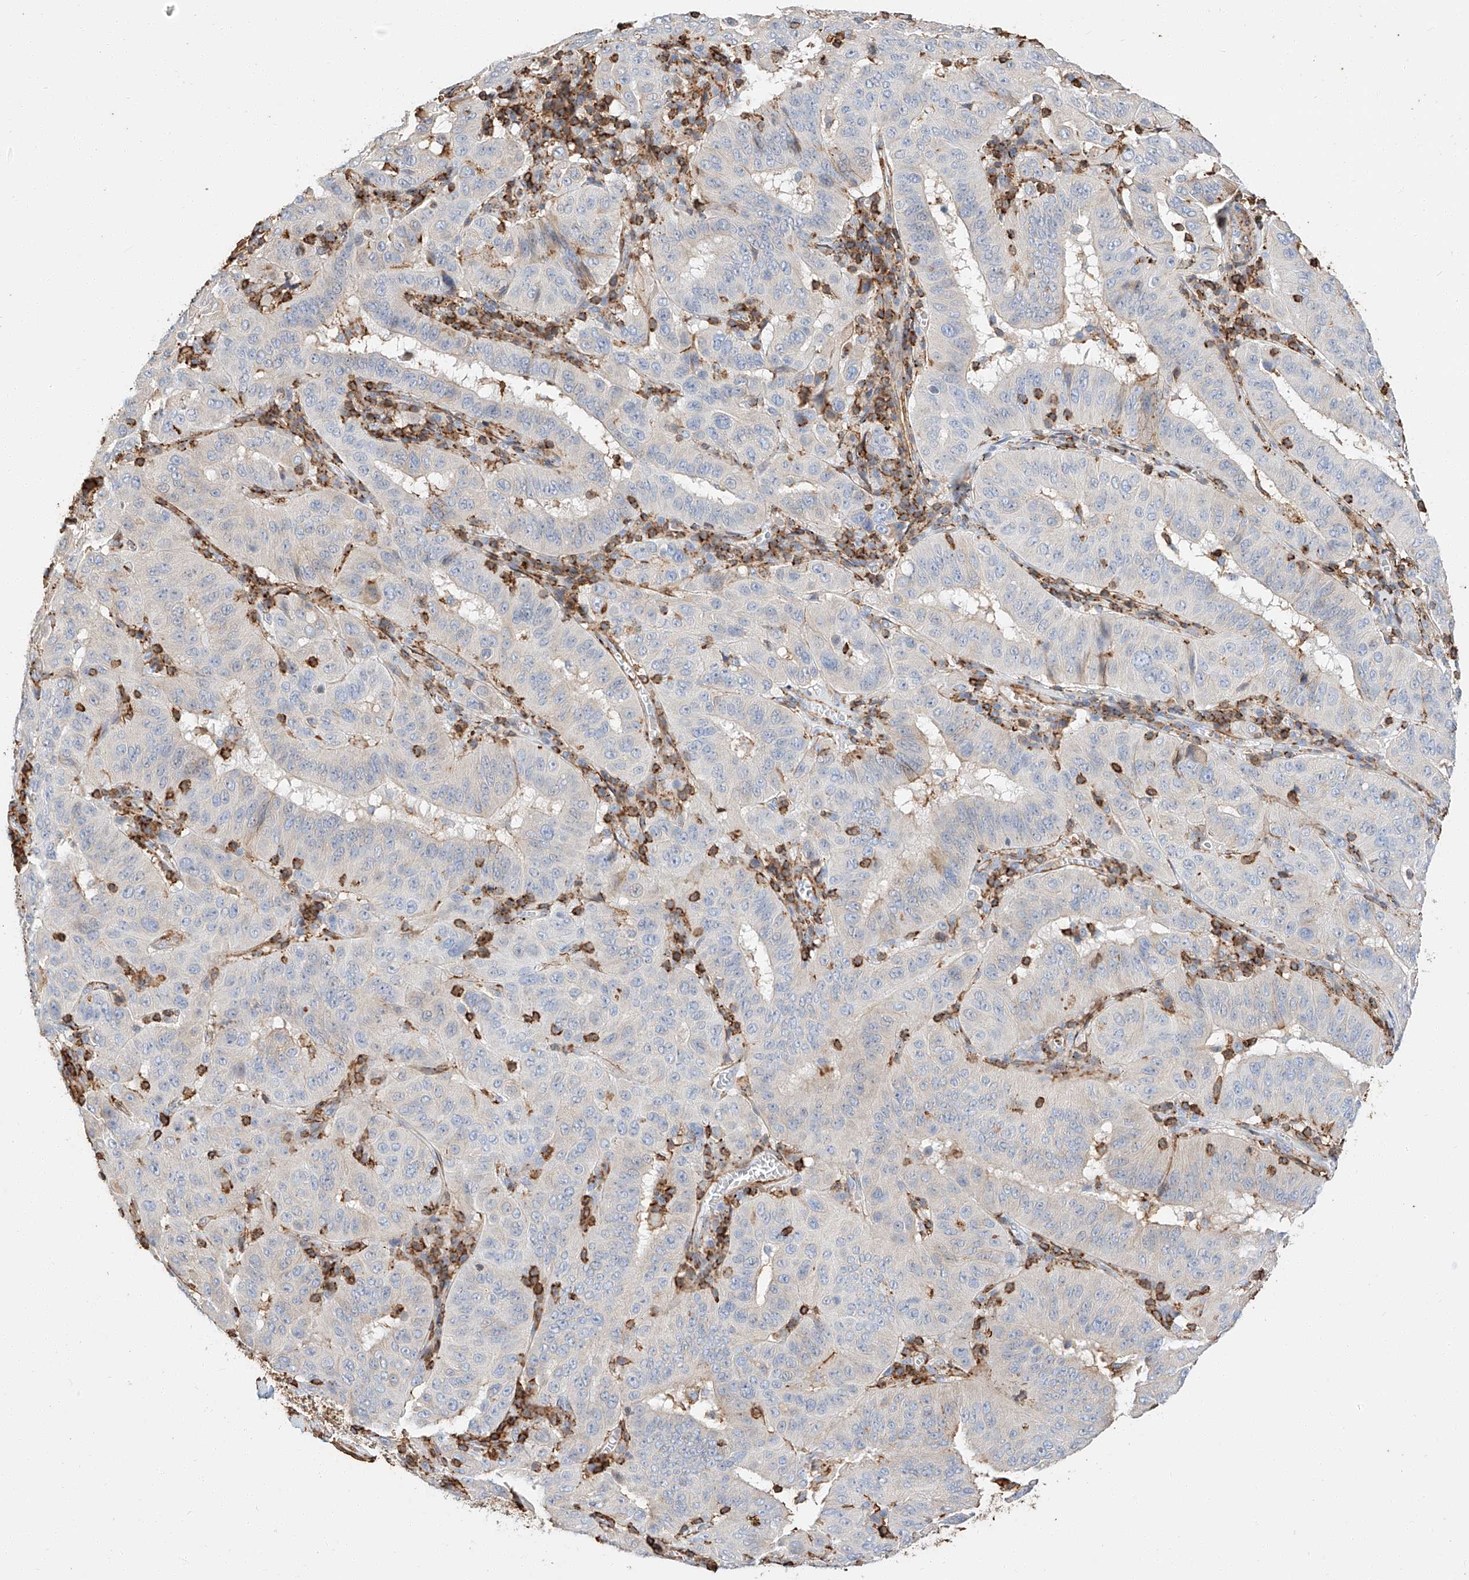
{"staining": {"intensity": "negative", "quantity": "none", "location": "none"}, "tissue": "pancreatic cancer", "cell_type": "Tumor cells", "image_type": "cancer", "snomed": [{"axis": "morphology", "description": "Adenocarcinoma, NOS"}, {"axis": "topography", "description": "Pancreas"}], "caption": "An image of pancreatic cancer (adenocarcinoma) stained for a protein shows no brown staining in tumor cells. (DAB (3,3'-diaminobenzidine) immunohistochemistry (IHC), high magnification).", "gene": "WFS1", "patient": {"sex": "male", "age": 63}}